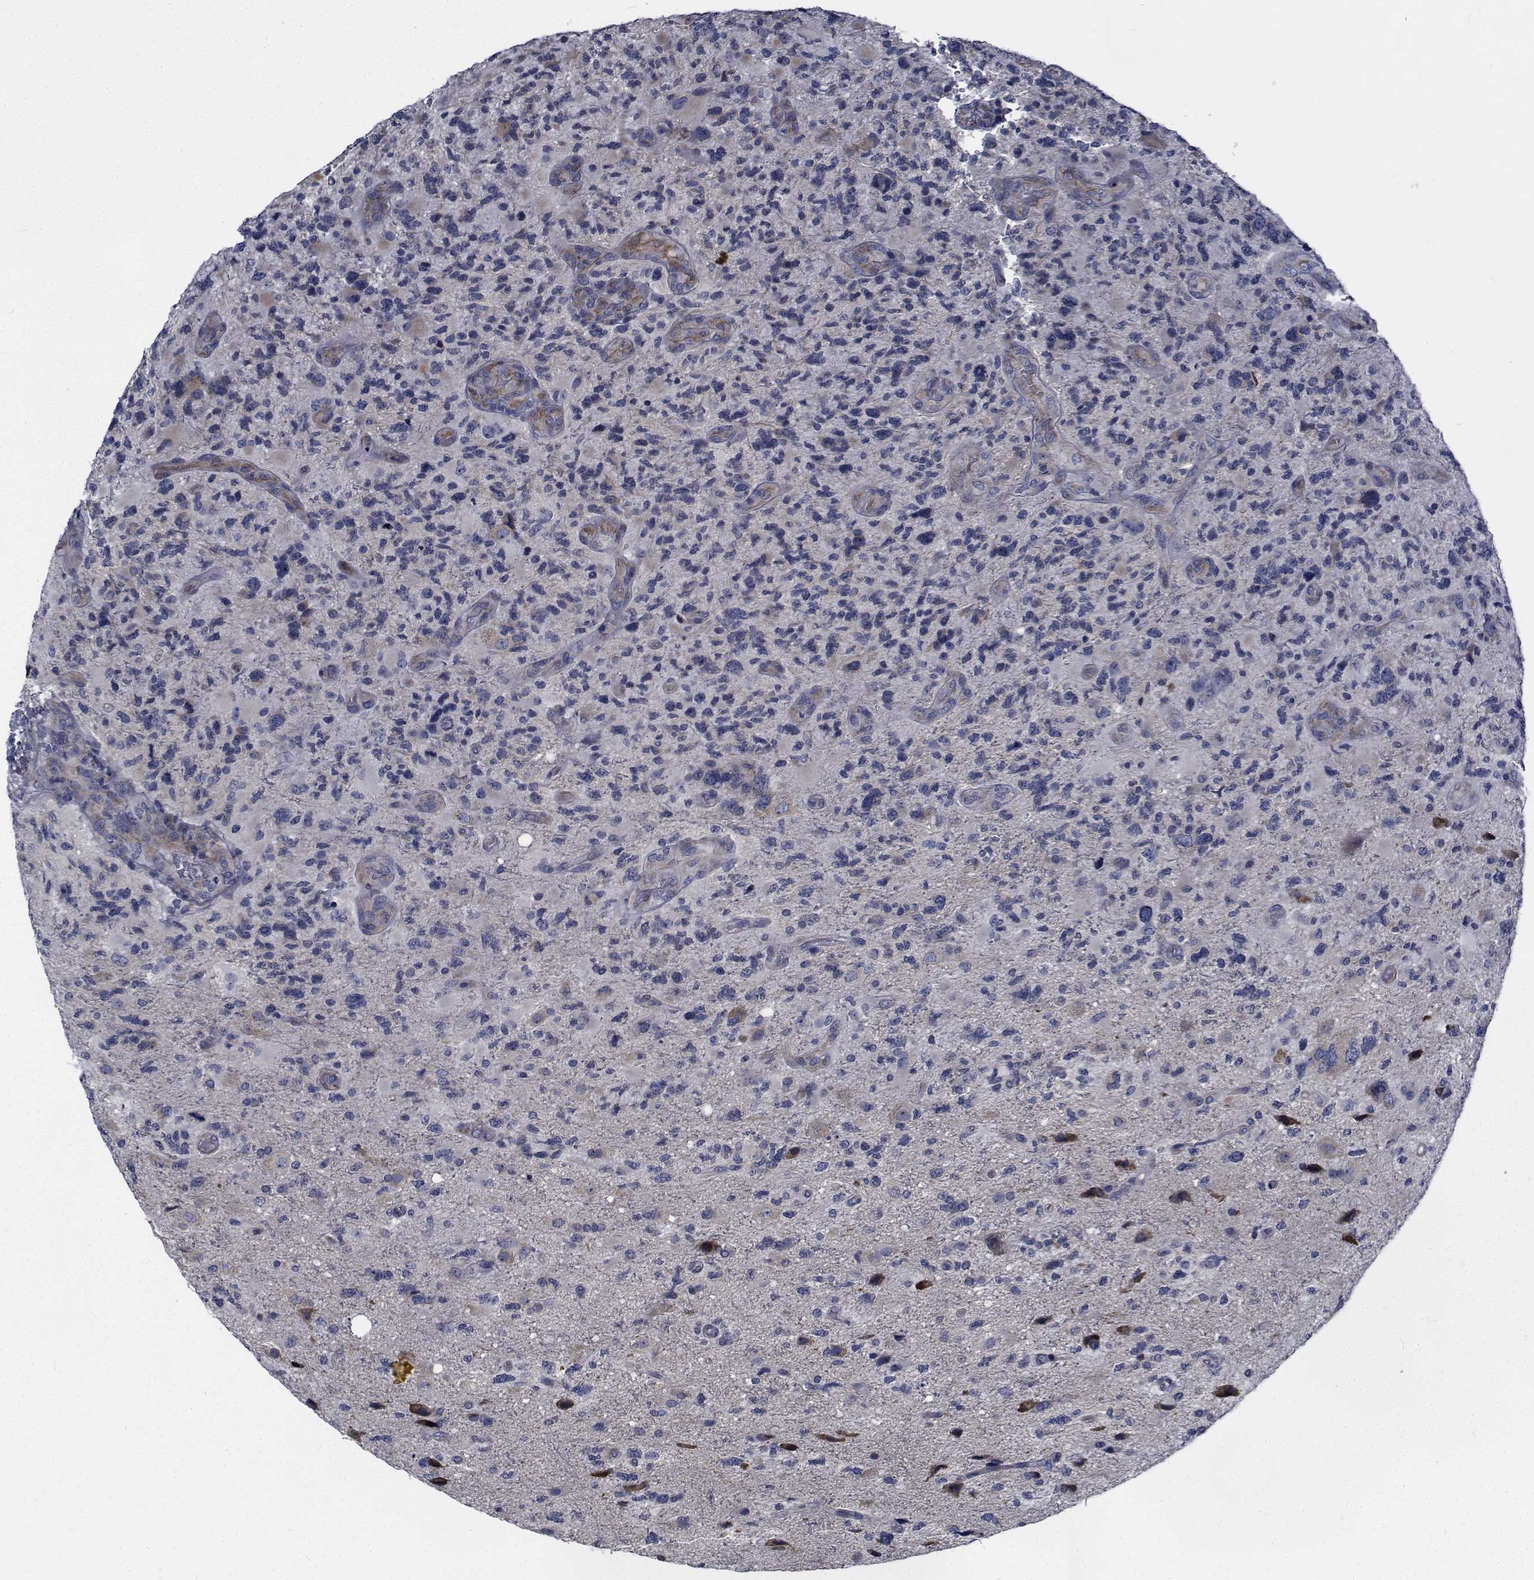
{"staining": {"intensity": "negative", "quantity": "none", "location": "none"}, "tissue": "glioma", "cell_type": "Tumor cells", "image_type": "cancer", "snomed": [{"axis": "morphology", "description": "Glioma, malignant, High grade"}, {"axis": "topography", "description": "Brain"}], "caption": "Immunohistochemistry (IHC) photomicrograph of malignant glioma (high-grade) stained for a protein (brown), which shows no positivity in tumor cells.", "gene": "TTBK1", "patient": {"sex": "female", "age": 71}}